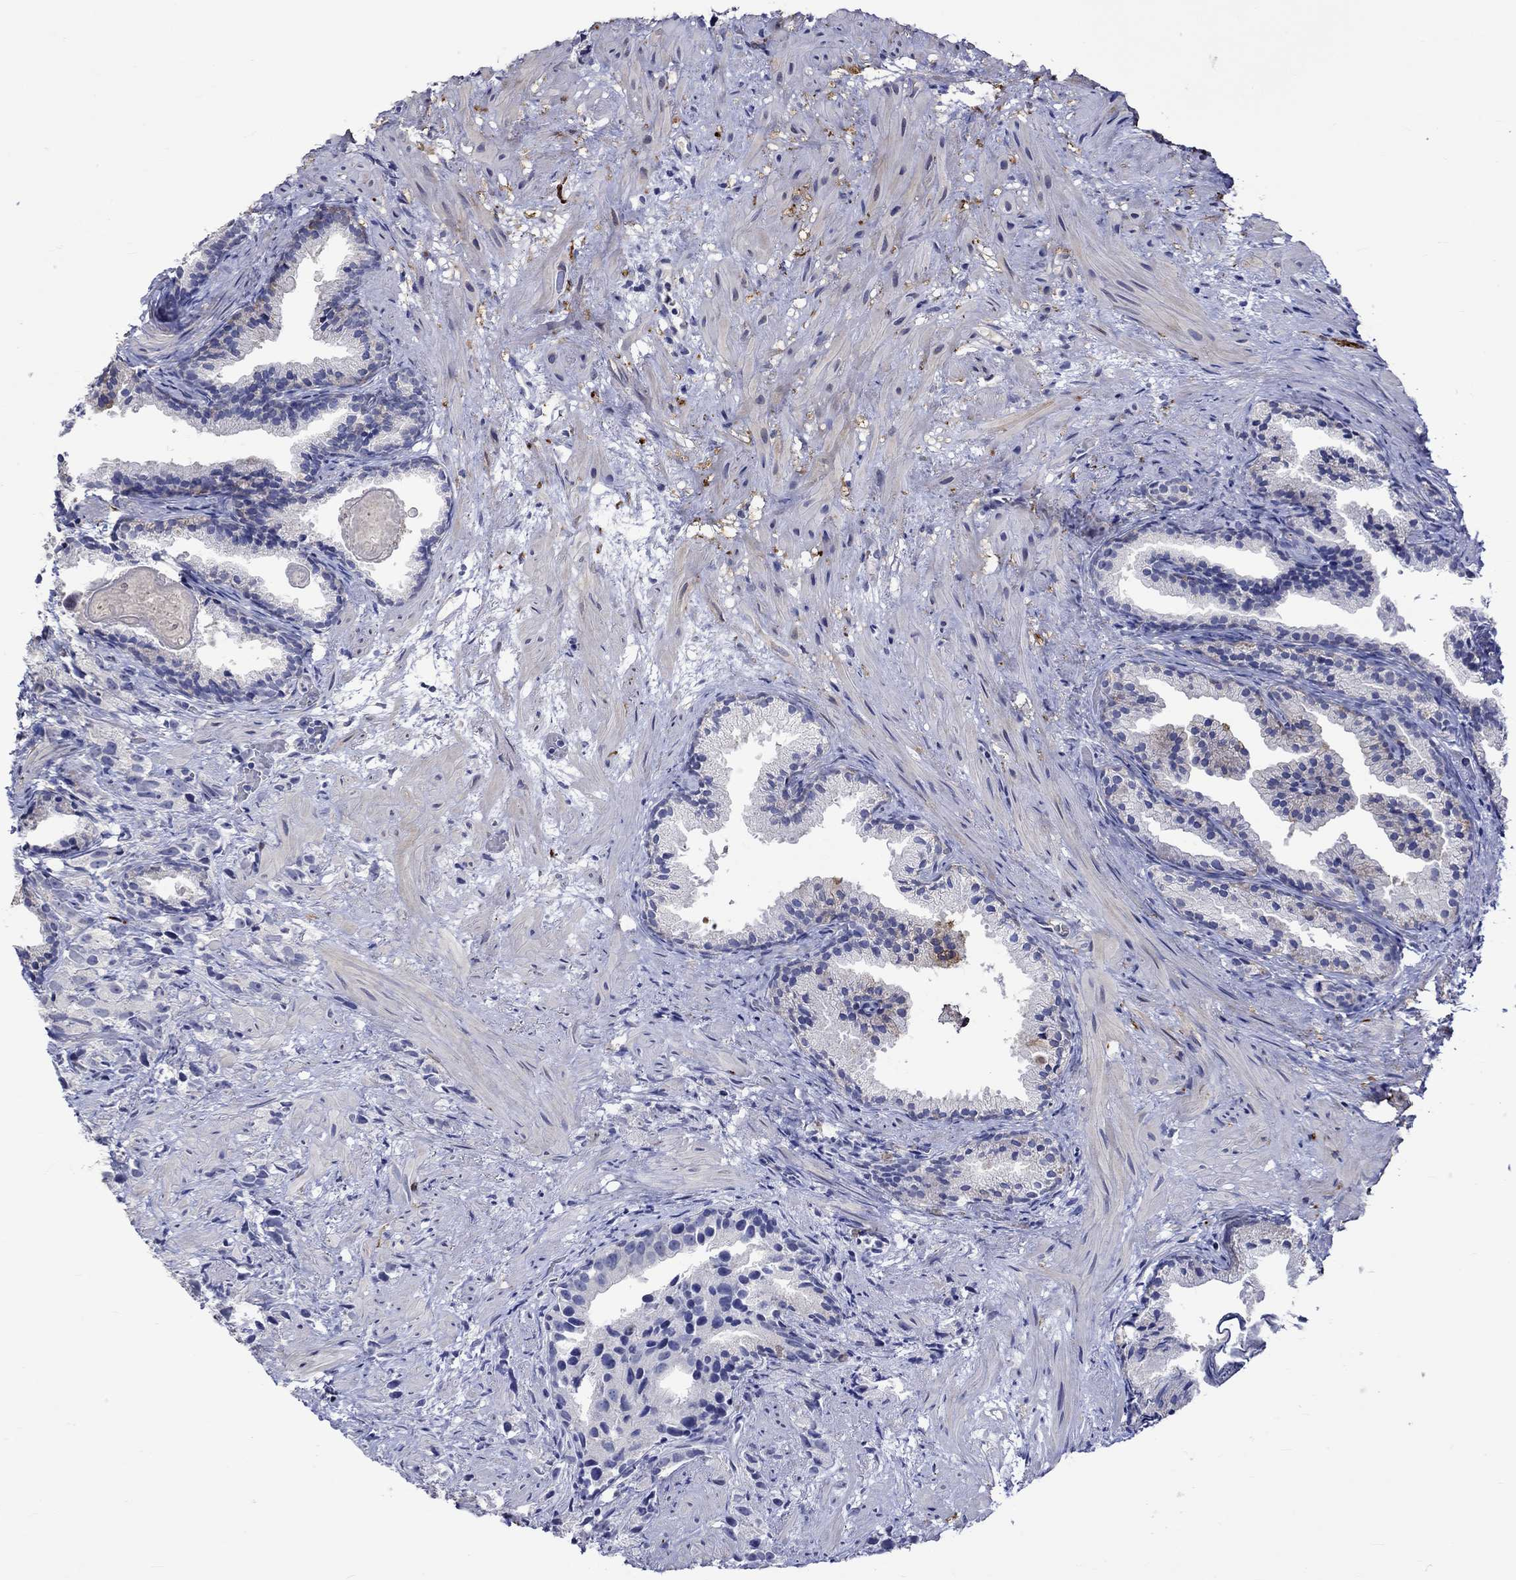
{"staining": {"intensity": "negative", "quantity": "none", "location": "none"}, "tissue": "prostate cancer", "cell_type": "Tumor cells", "image_type": "cancer", "snomed": [{"axis": "morphology", "description": "Adenocarcinoma, High grade"}, {"axis": "topography", "description": "Prostate"}], "caption": "Tumor cells show no significant staining in prostate adenocarcinoma (high-grade). Brightfield microscopy of immunohistochemistry stained with DAB (3,3'-diaminobenzidine) (brown) and hematoxylin (blue), captured at high magnification.", "gene": "CRYAB", "patient": {"sex": "male", "age": 90}}